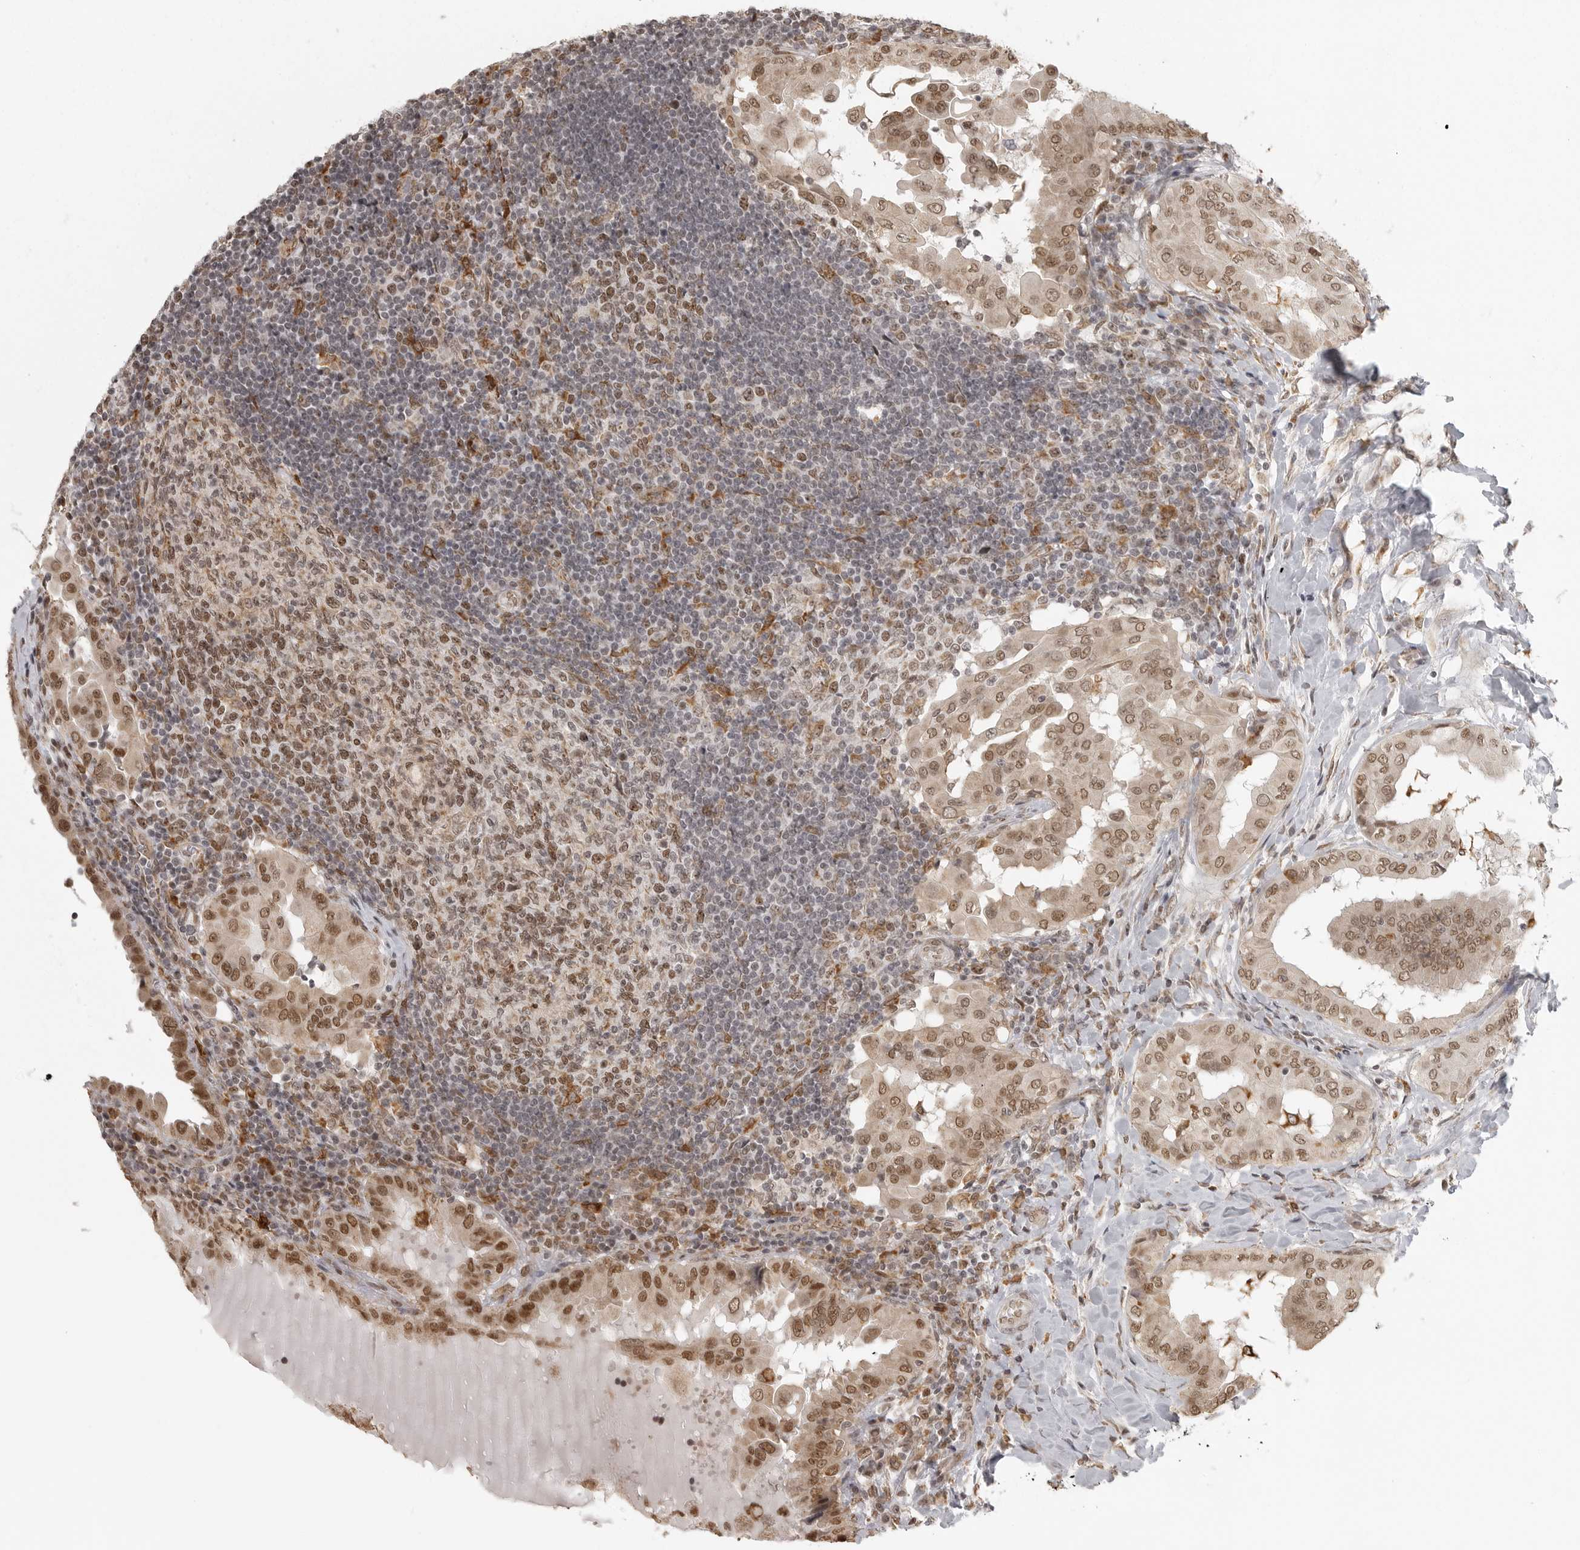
{"staining": {"intensity": "moderate", "quantity": ">75%", "location": "nuclear"}, "tissue": "thyroid cancer", "cell_type": "Tumor cells", "image_type": "cancer", "snomed": [{"axis": "morphology", "description": "Papillary adenocarcinoma, NOS"}, {"axis": "topography", "description": "Thyroid gland"}], "caption": "Immunohistochemical staining of human thyroid papillary adenocarcinoma demonstrates medium levels of moderate nuclear expression in about >75% of tumor cells. The protein is stained brown, and the nuclei are stained in blue (DAB (3,3'-diaminobenzidine) IHC with brightfield microscopy, high magnification).", "gene": "ISG20L2", "patient": {"sex": "male", "age": 33}}